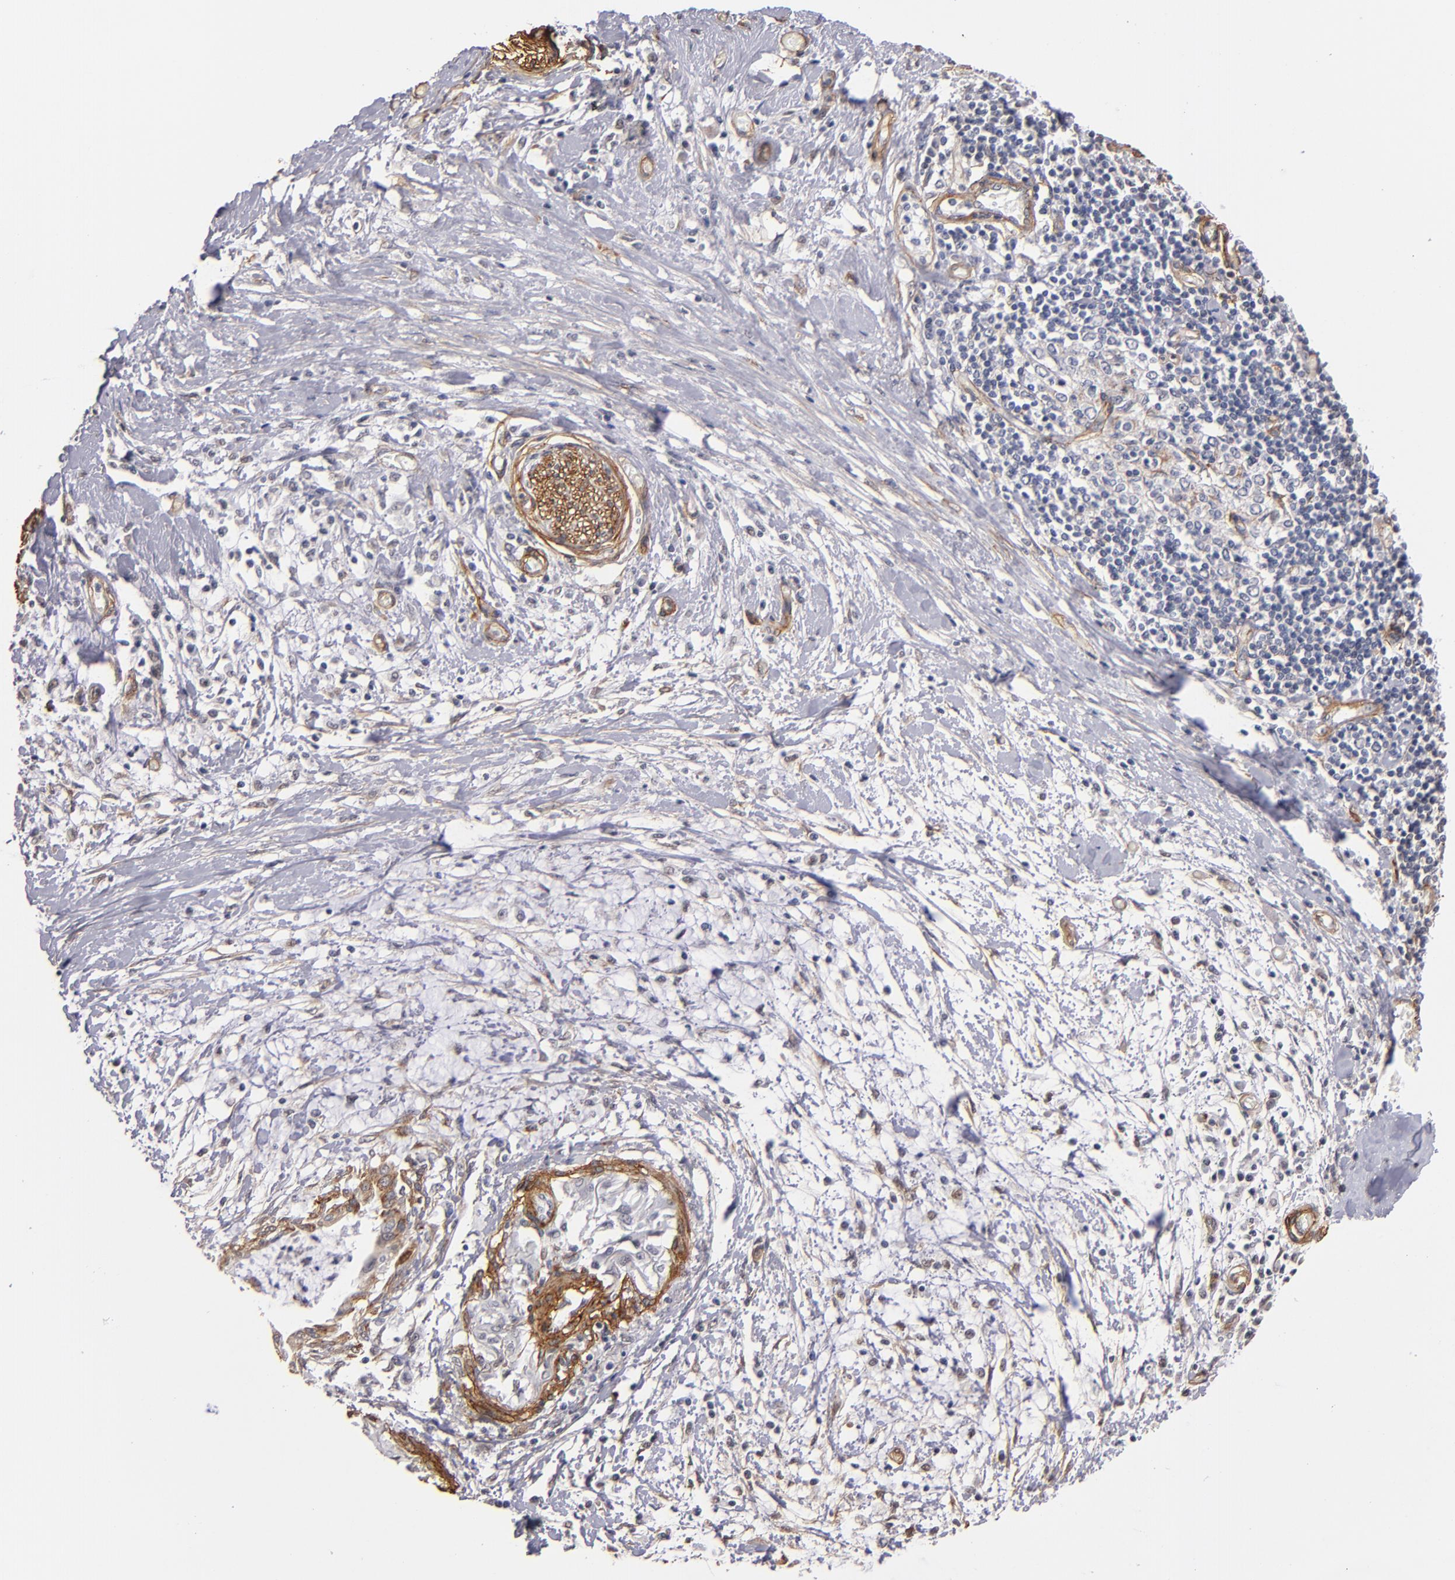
{"staining": {"intensity": "weak", "quantity": "25%-75%", "location": "cytoplasmic/membranous"}, "tissue": "pancreatic cancer", "cell_type": "Tumor cells", "image_type": "cancer", "snomed": [{"axis": "morphology", "description": "Adenocarcinoma, NOS"}, {"axis": "topography", "description": "Pancreas"}], "caption": "About 25%-75% of tumor cells in human pancreatic adenocarcinoma display weak cytoplasmic/membranous protein expression as visualized by brown immunohistochemical staining.", "gene": "LAMC1", "patient": {"sex": "female", "age": 64}}